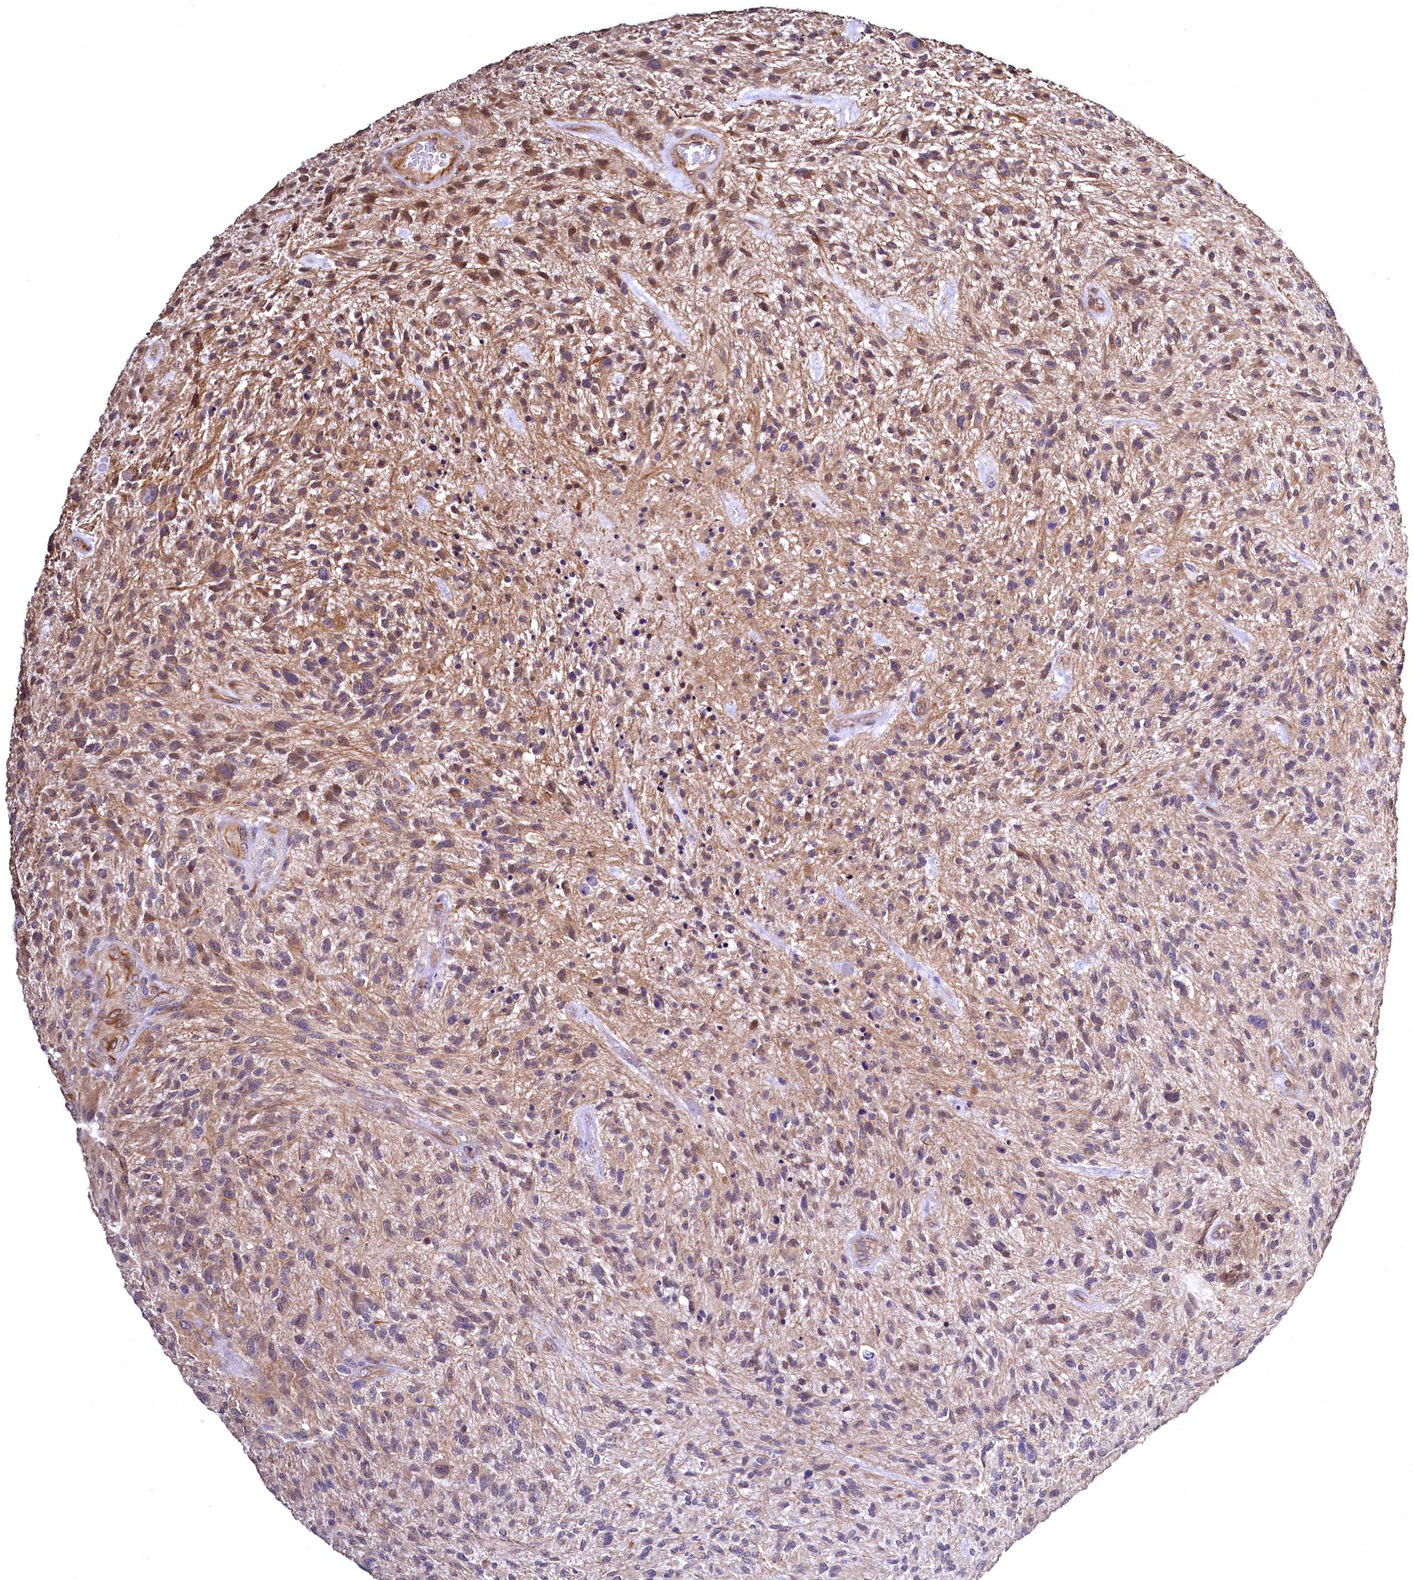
{"staining": {"intensity": "moderate", "quantity": "<25%", "location": "cytoplasmic/membranous"}, "tissue": "glioma", "cell_type": "Tumor cells", "image_type": "cancer", "snomed": [{"axis": "morphology", "description": "Glioma, malignant, High grade"}, {"axis": "topography", "description": "Brain"}], "caption": "There is low levels of moderate cytoplasmic/membranous positivity in tumor cells of glioma, as demonstrated by immunohistochemical staining (brown color).", "gene": "TBCEL", "patient": {"sex": "male", "age": 47}}